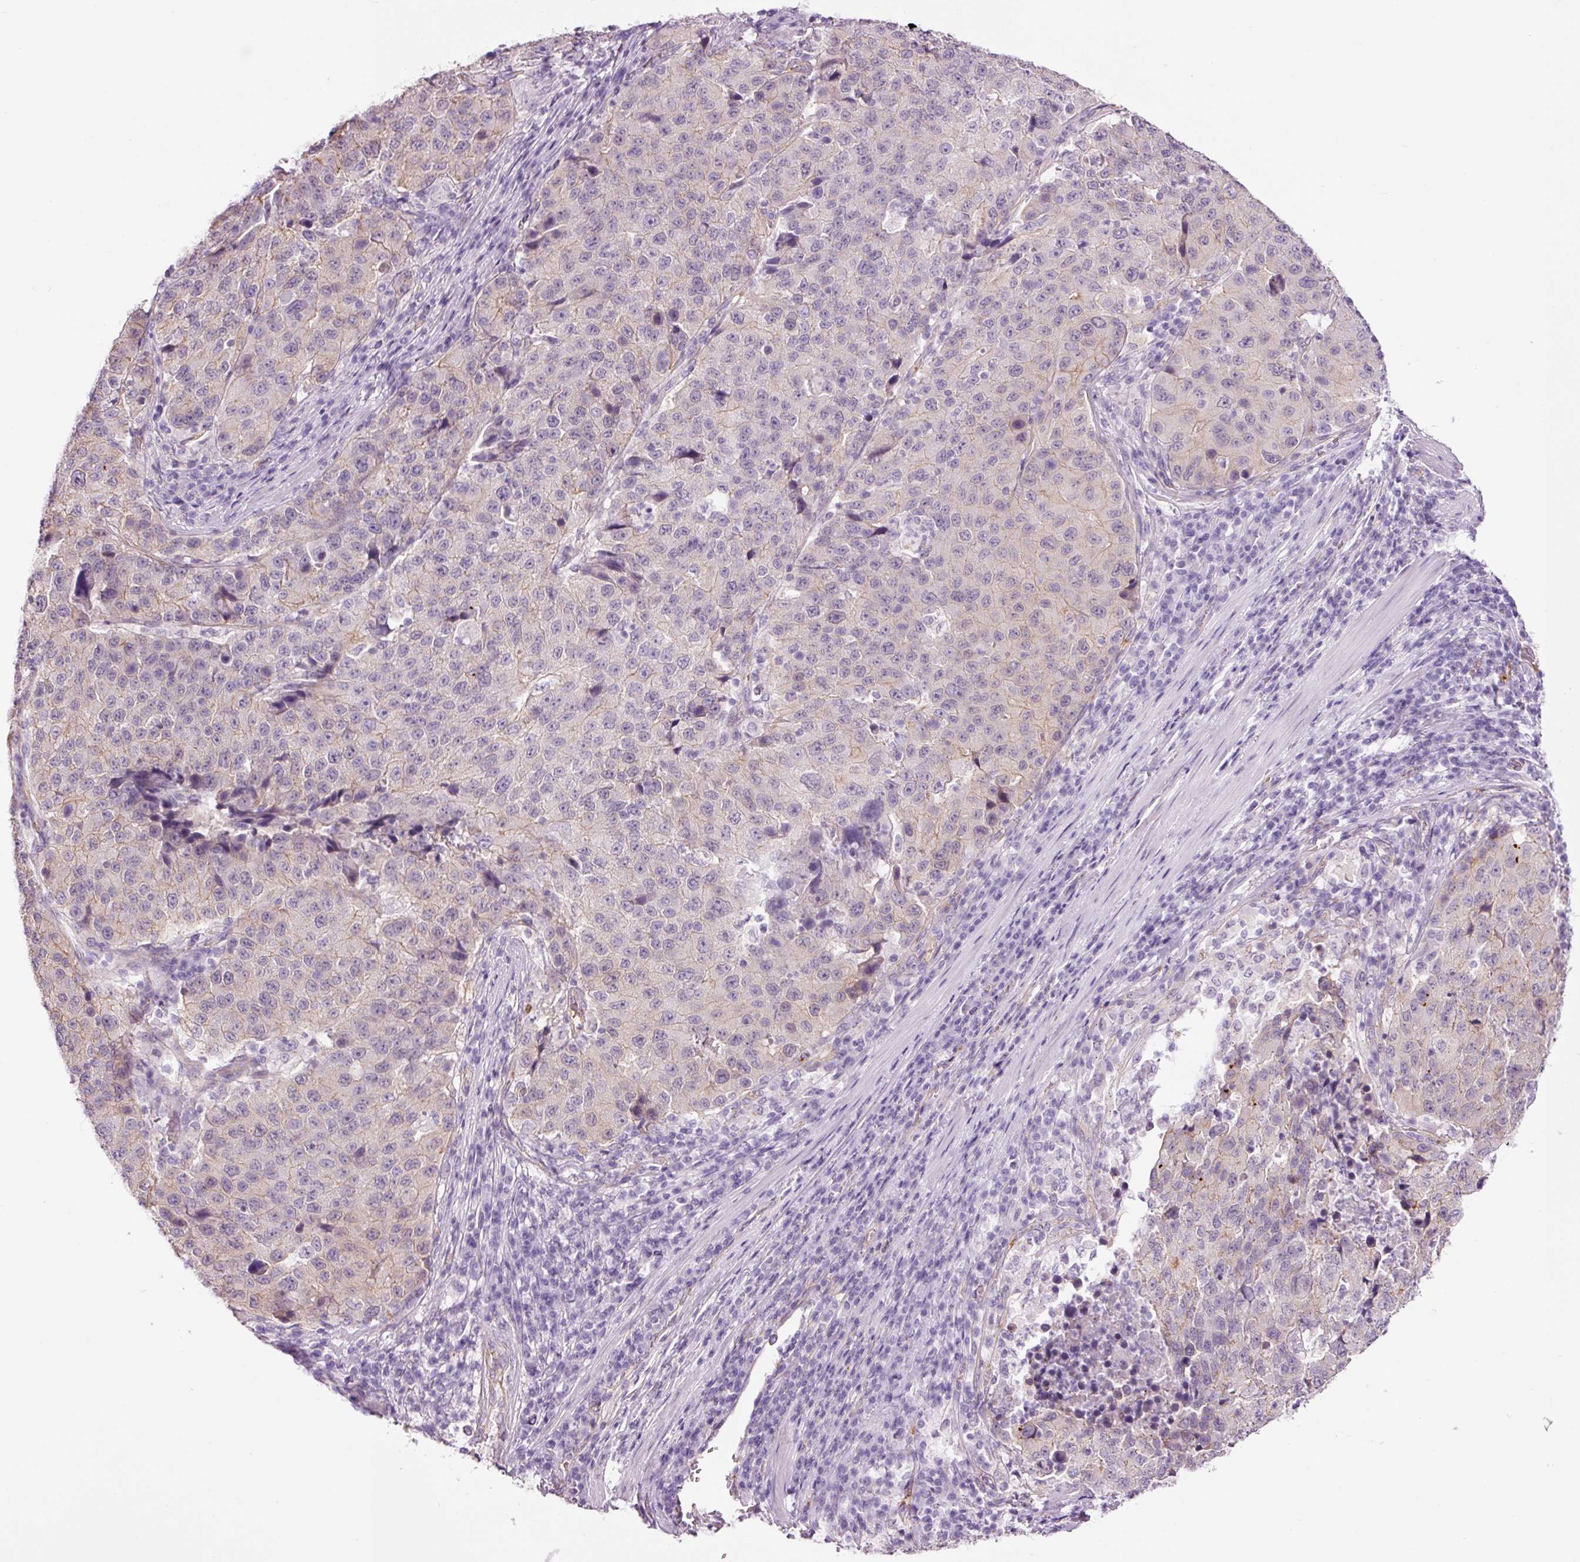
{"staining": {"intensity": "weak", "quantity": "<25%", "location": "cytoplasmic/membranous"}, "tissue": "stomach cancer", "cell_type": "Tumor cells", "image_type": "cancer", "snomed": [{"axis": "morphology", "description": "Adenocarcinoma, NOS"}, {"axis": "topography", "description": "Stomach"}], "caption": "Adenocarcinoma (stomach) was stained to show a protein in brown. There is no significant expression in tumor cells.", "gene": "HSPA4L", "patient": {"sex": "male", "age": 71}}